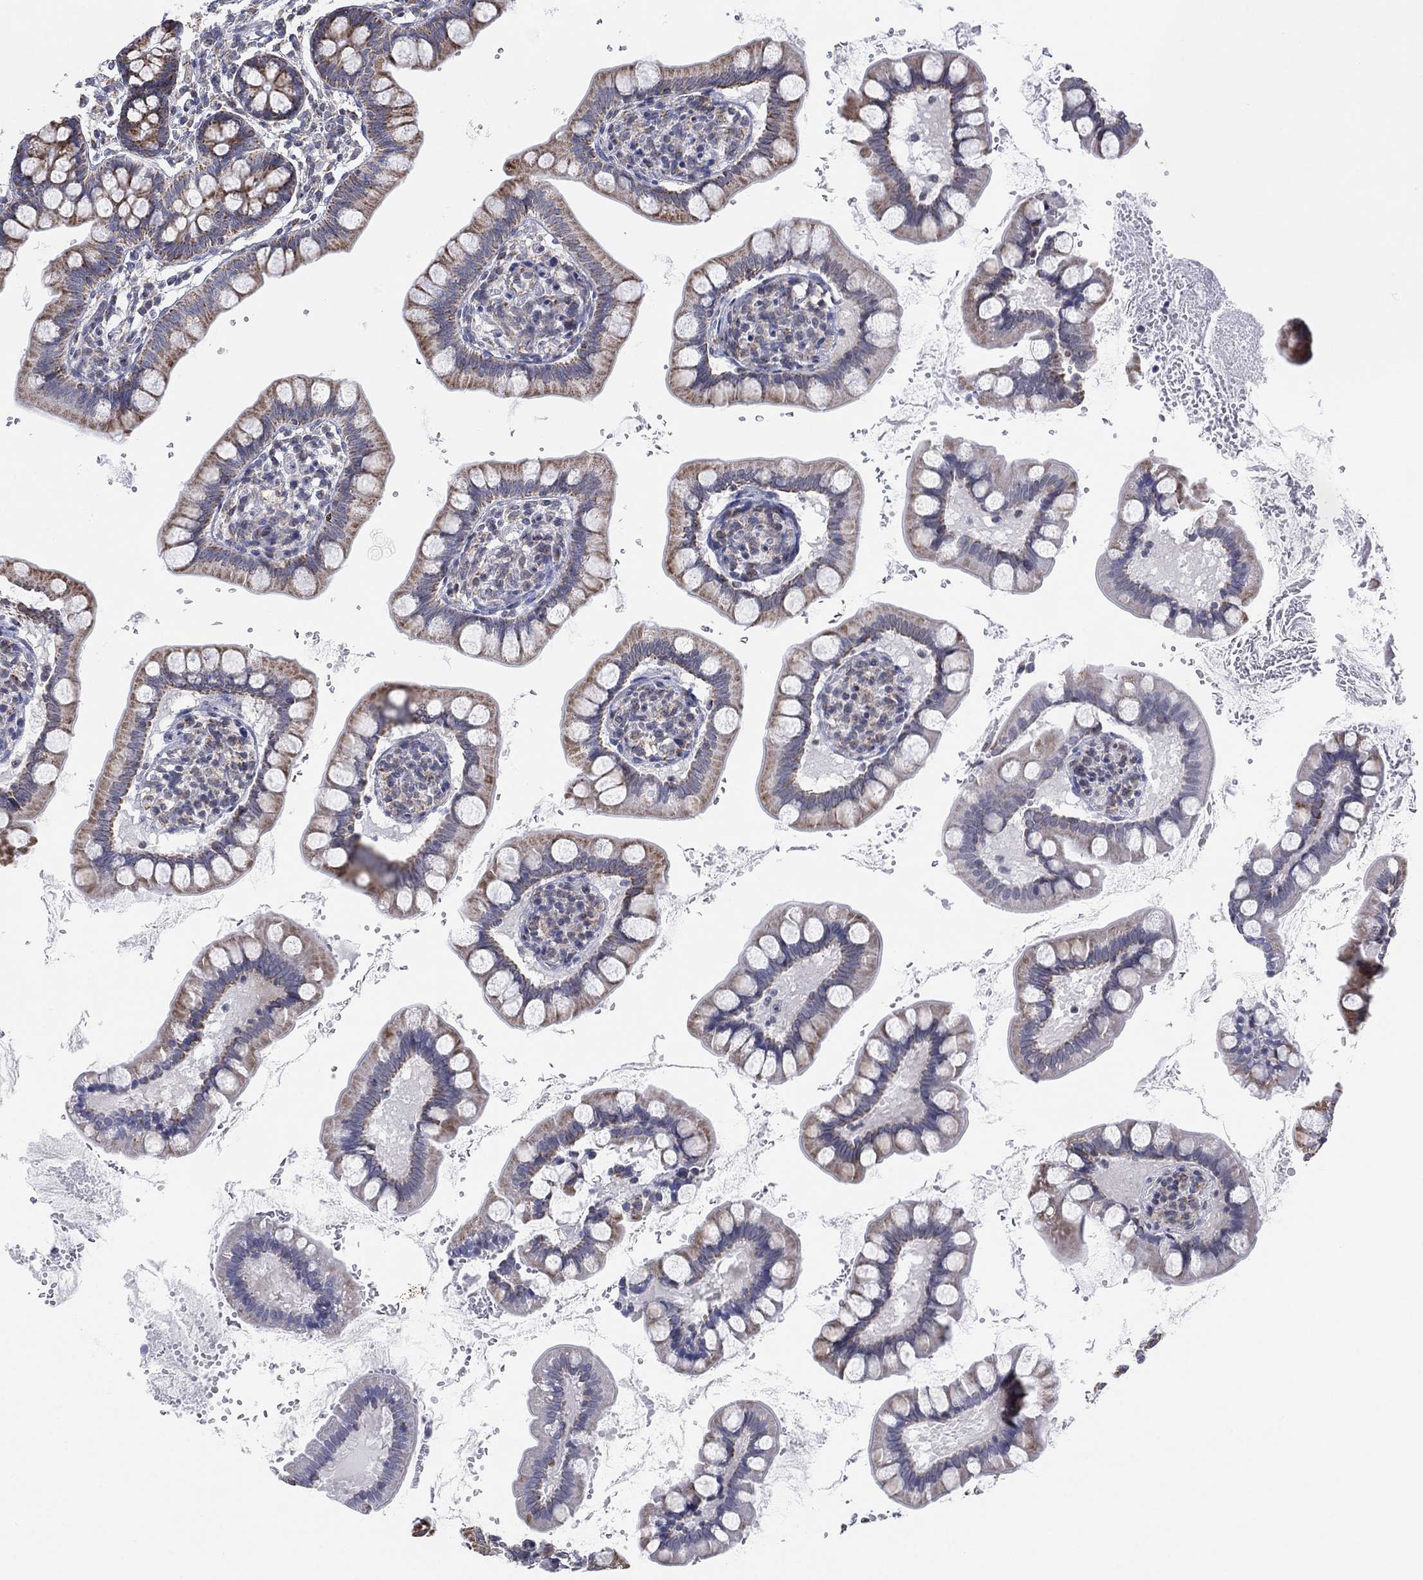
{"staining": {"intensity": "moderate", "quantity": "25%-75%", "location": "cytoplasmic/membranous"}, "tissue": "small intestine", "cell_type": "Glandular cells", "image_type": "normal", "snomed": [{"axis": "morphology", "description": "Normal tissue, NOS"}, {"axis": "topography", "description": "Small intestine"}], "caption": "Brown immunohistochemical staining in benign human small intestine shows moderate cytoplasmic/membranous positivity in approximately 25%-75% of glandular cells.", "gene": "INA", "patient": {"sex": "female", "age": 56}}